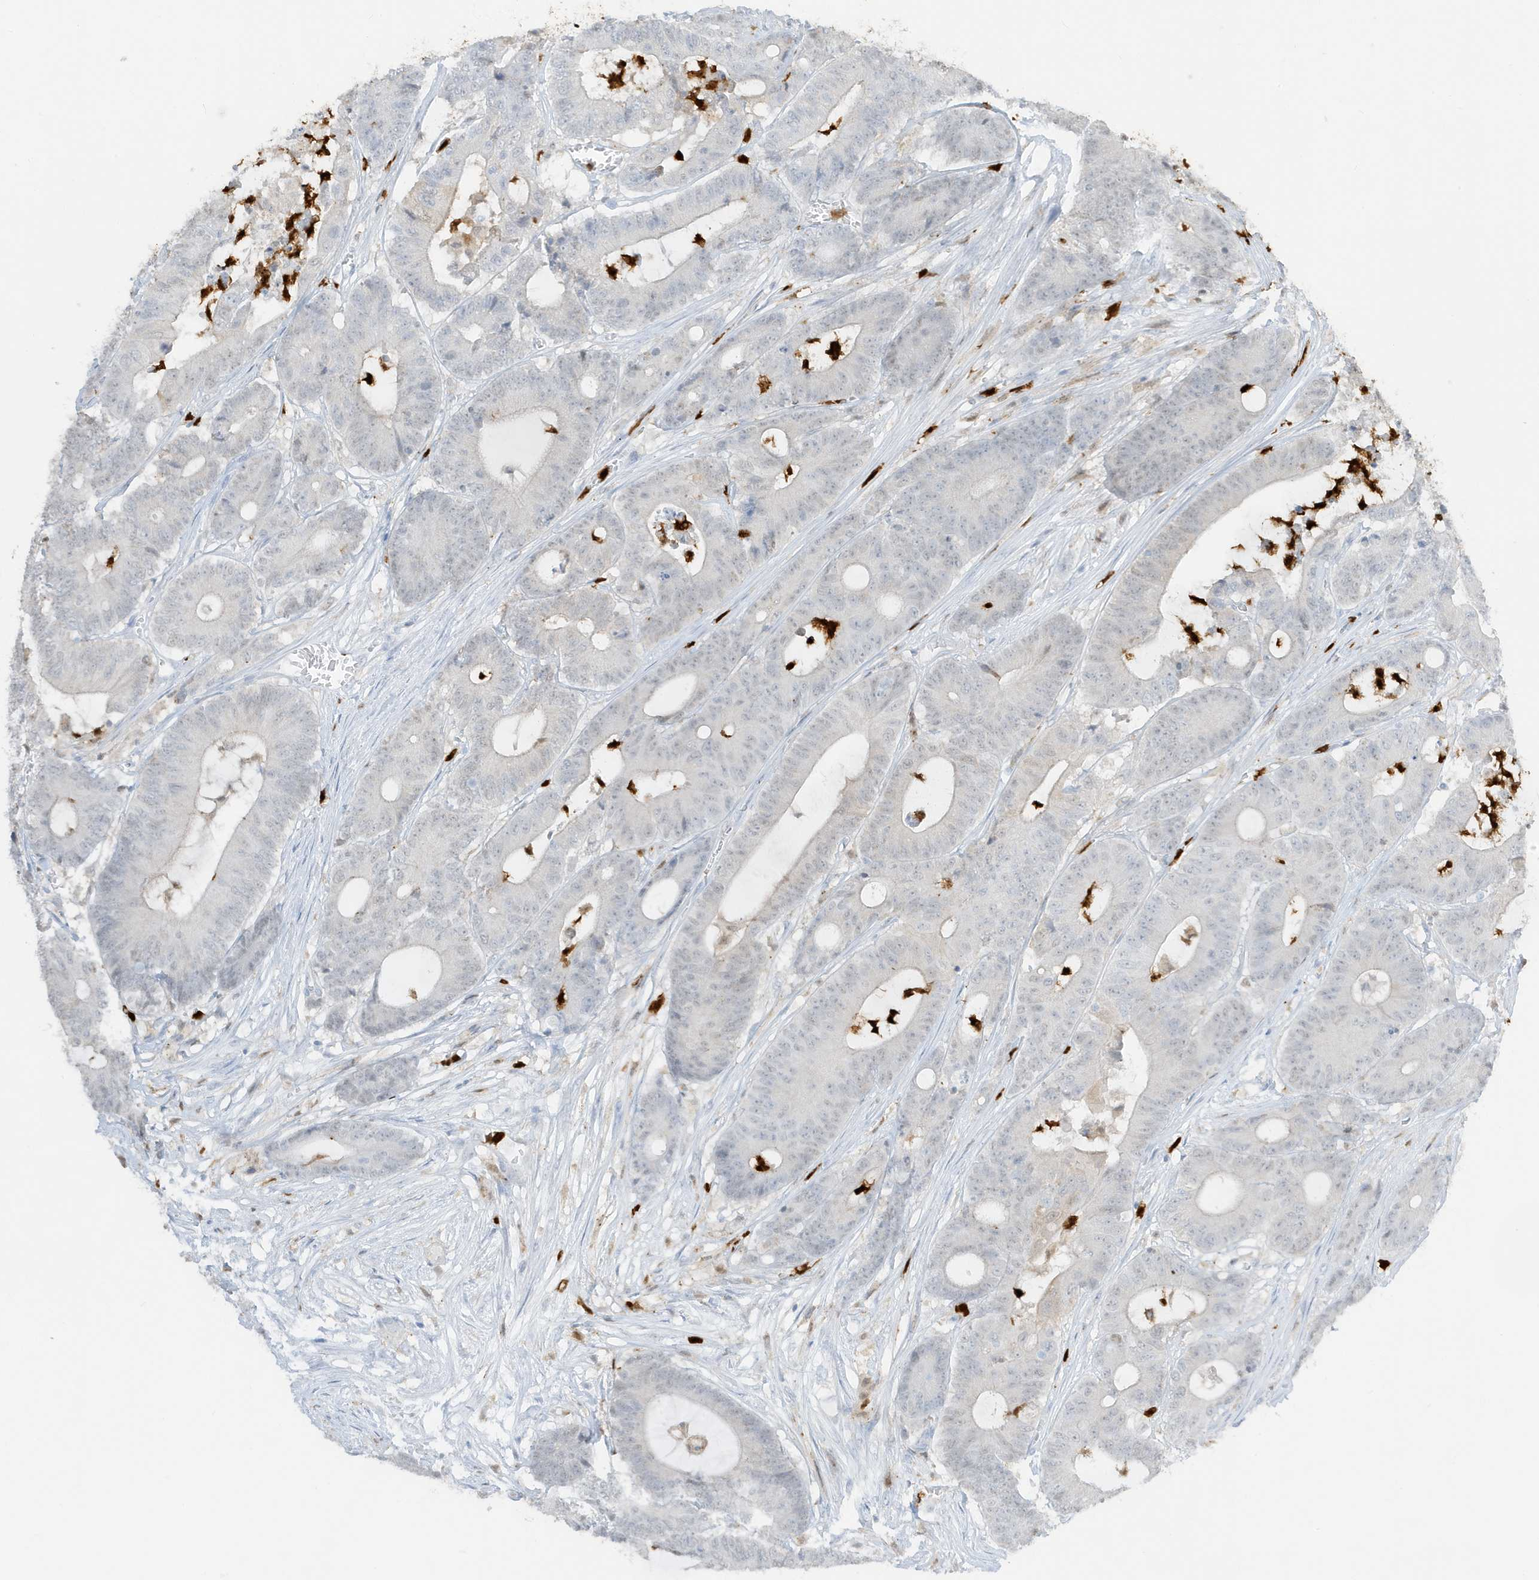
{"staining": {"intensity": "negative", "quantity": "none", "location": "none"}, "tissue": "colorectal cancer", "cell_type": "Tumor cells", "image_type": "cancer", "snomed": [{"axis": "morphology", "description": "Adenocarcinoma, NOS"}, {"axis": "topography", "description": "Colon"}], "caption": "Histopathology image shows no significant protein positivity in tumor cells of colorectal adenocarcinoma.", "gene": "GCA", "patient": {"sex": "female", "age": 84}}